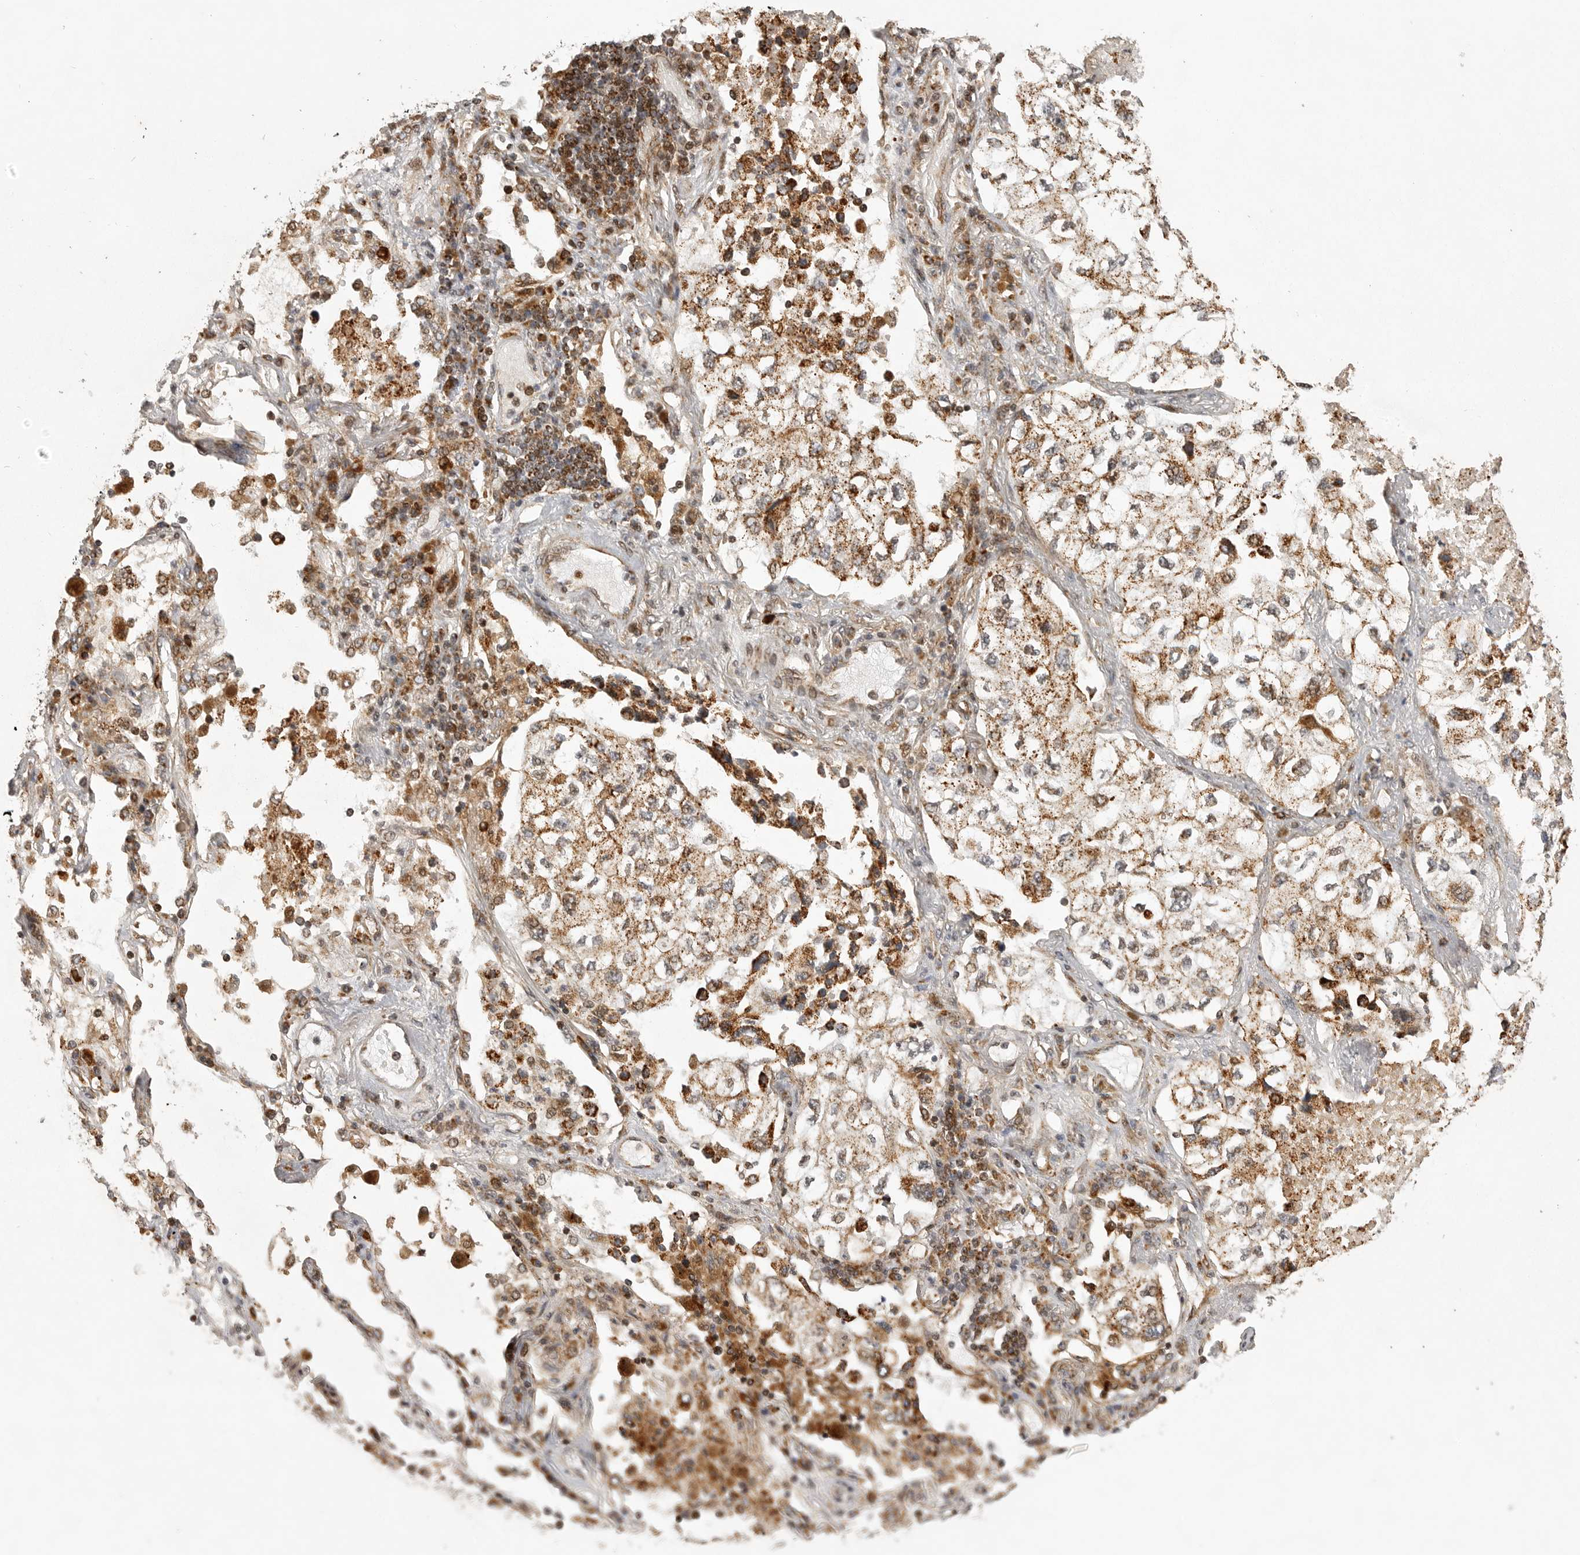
{"staining": {"intensity": "moderate", "quantity": ">75%", "location": "cytoplasmic/membranous"}, "tissue": "lung cancer", "cell_type": "Tumor cells", "image_type": "cancer", "snomed": [{"axis": "morphology", "description": "Adenocarcinoma, NOS"}, {"axis": "topography", "description": "Lung"}], "caption": "A brown stain shows moderate cytoplasmic/membranous positivity of a protein in human adenocarcinoma (lung) tumor cells.", "gene": "NARS2", "patient": {"sex": "male", "age": 63}}